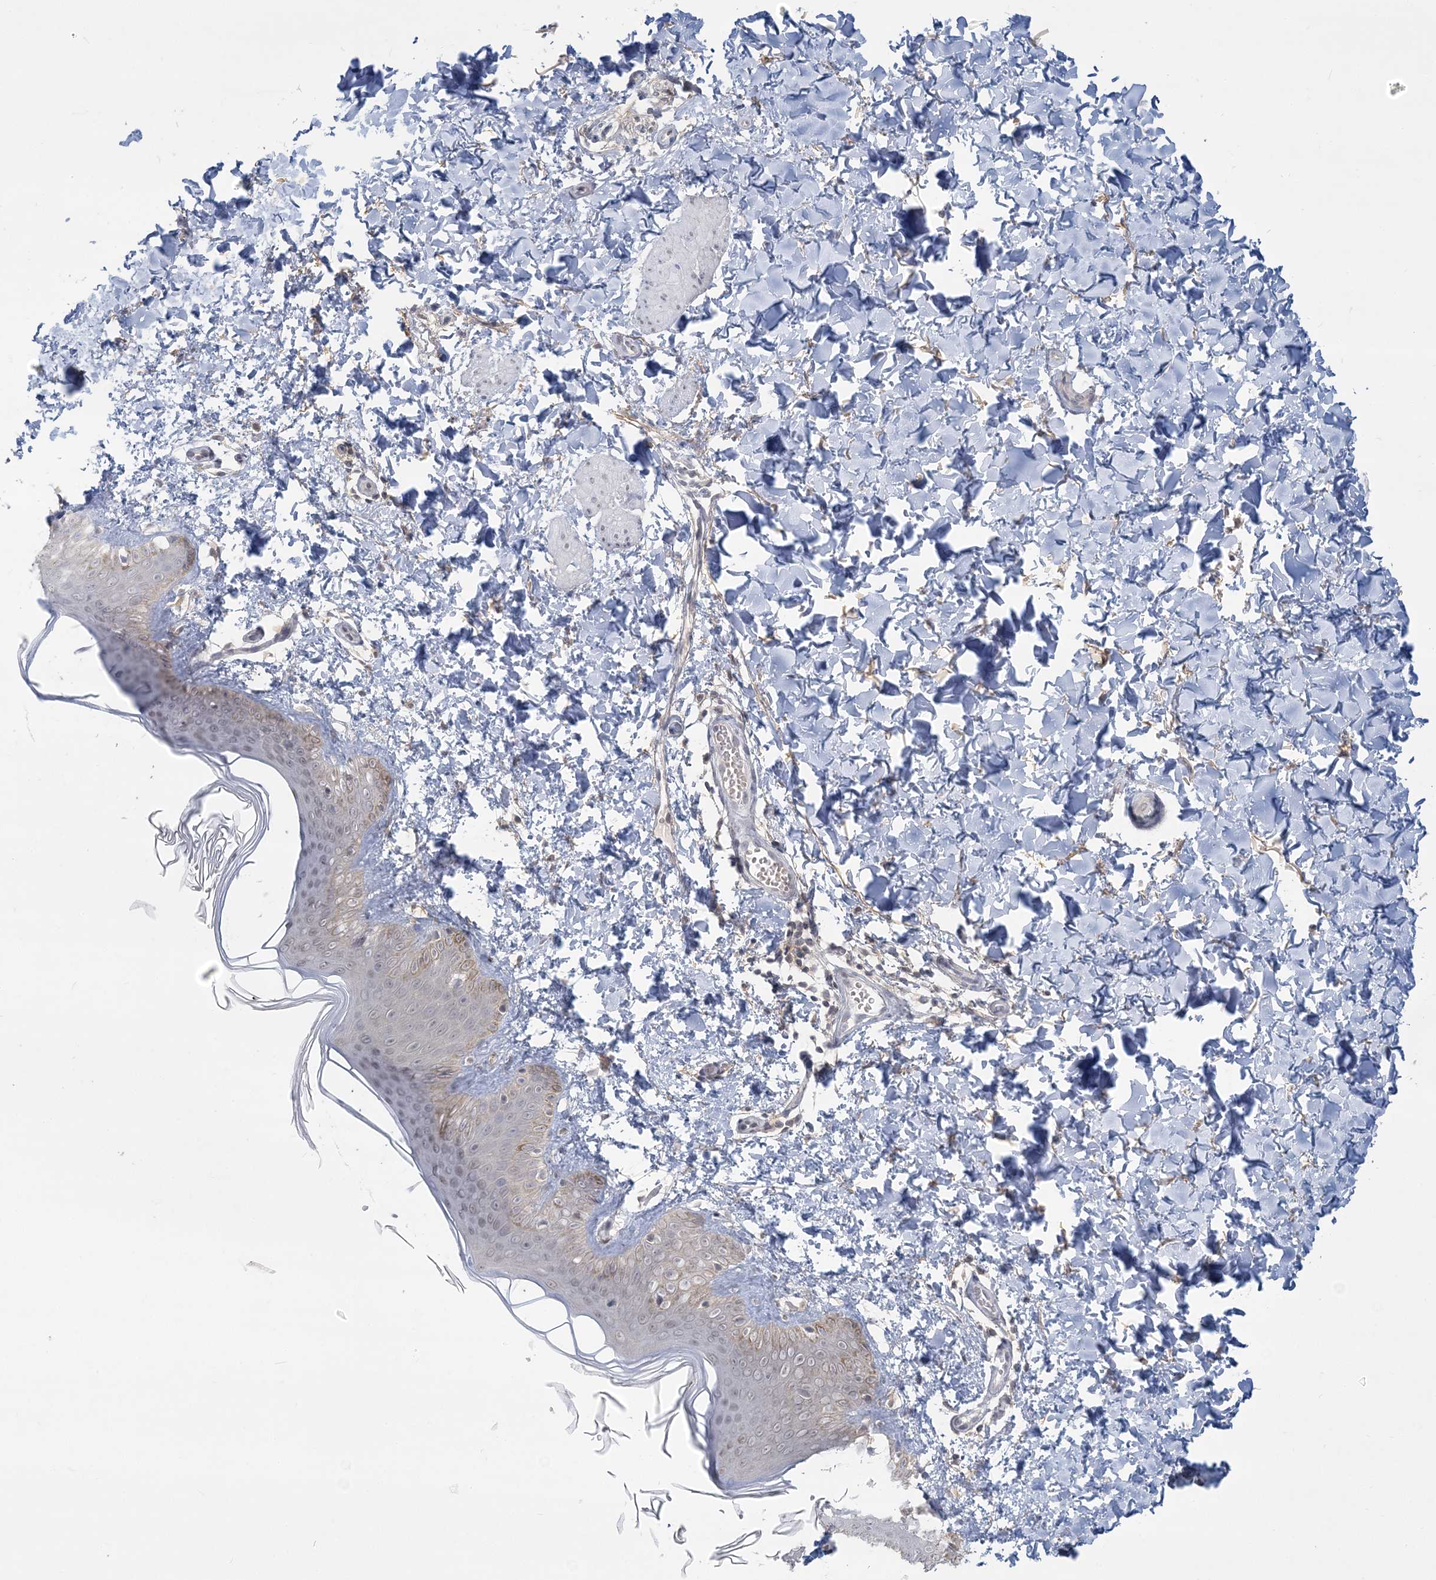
{"staining": {"intensity": "negative", "quantity": "none", "location": "none"}, "tissue": "skin", "cell_type": "Fibroblasts", "image_type": "normal", "snomed": [{"axis": "morphology", "description": "Normal tissue, NOS"}, {"axis": "topography", "description": "Skin"}], "caption": "Immunohistochemistry image of unremarkable skin stained for a protein (brown), which demonstrates no staining in fibroblasts. (DAB IHC, high magnification).", "gene": "ANKS1A", "patient": {"sex": "male", "age": 36}}